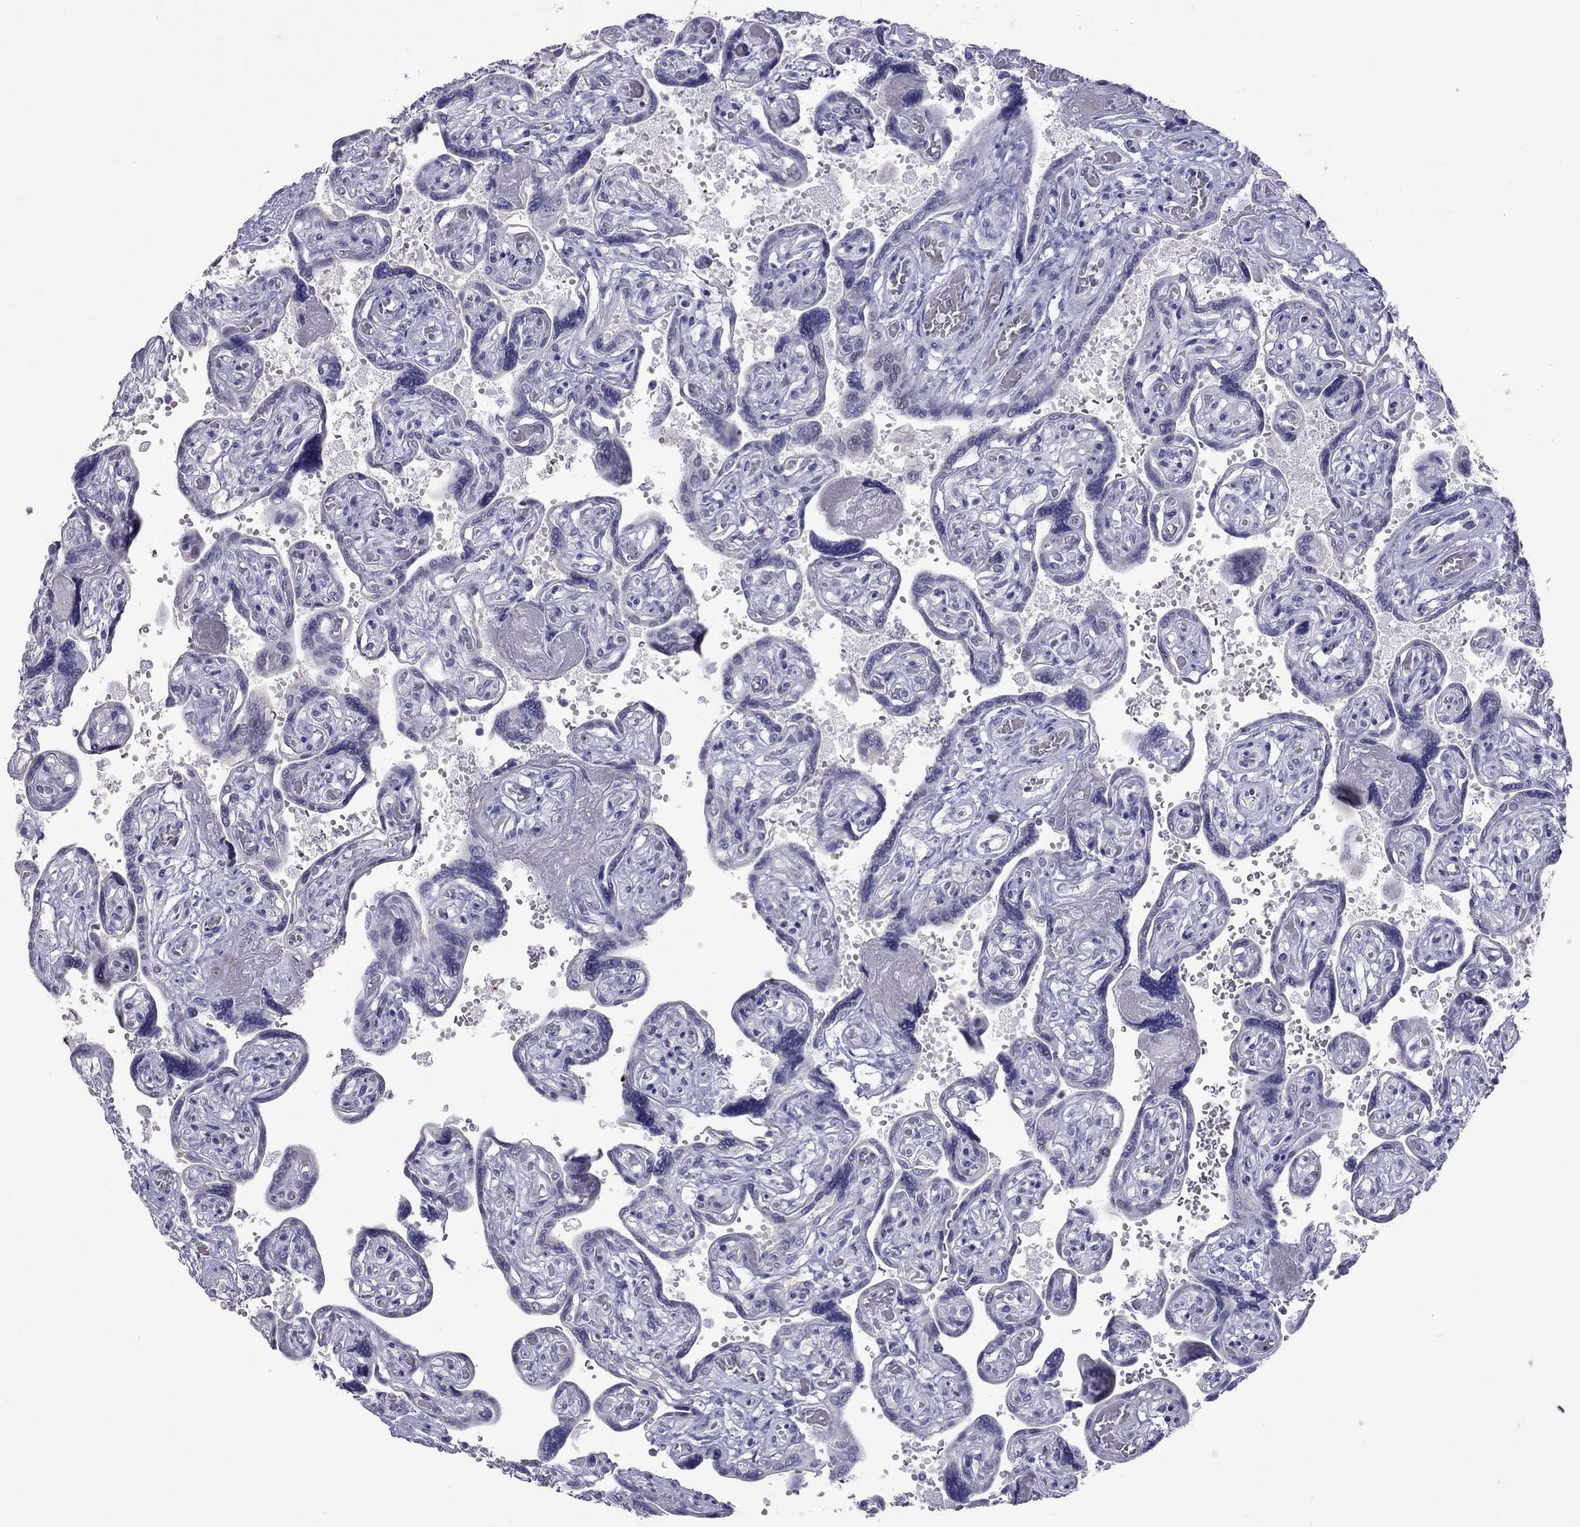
{"staining": {"intensity": "negative", "quantity": "none", "location": "none"}, "tissue": "placenta", "cell_type": "Decidual cells", "image_type": "normal", "snomed": [{"axis": "morphology", "description": "Normal tissue, NOS"}, {"axis": "topography", "description": "Placenta"}], "caption": "This is an IHC photomicrograph of normal placenta. There is no expression in decidual cells.", "gene": "MUC16", "patient": {"sex": "female", "age": 32}}